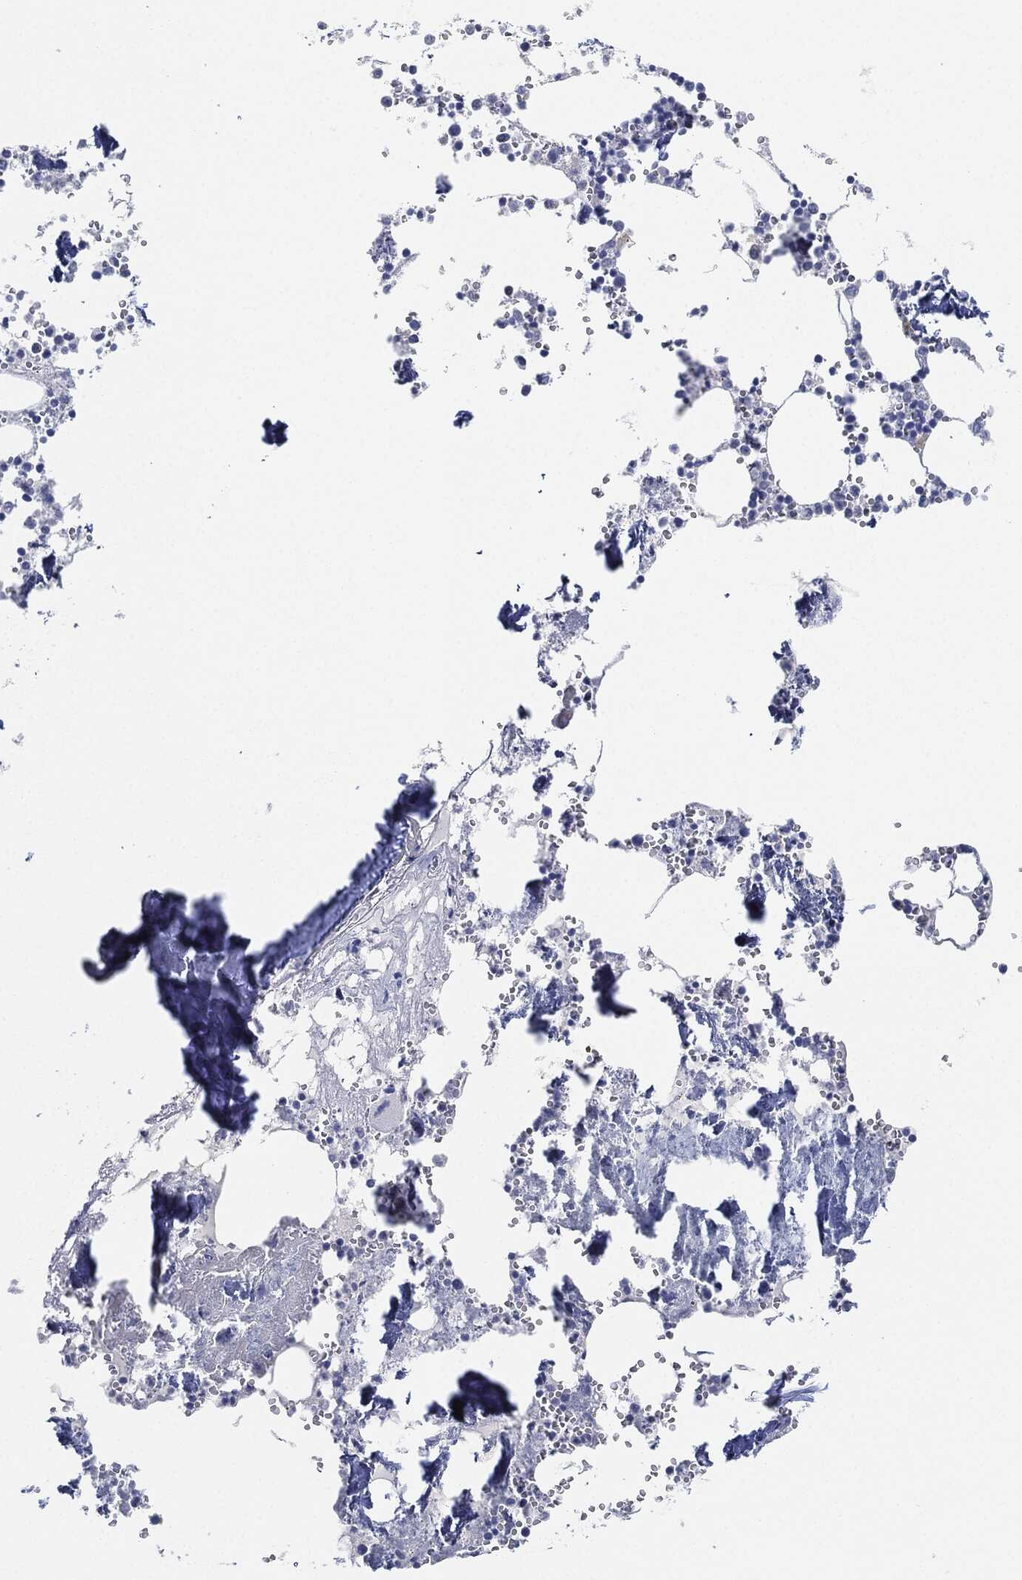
{"staining": {"intensity": "negative", "quantity": "none", "location": "none"}, "tissue": "bone marrow", "cell_type": "Hematopoietic cells", "image_type": "normal", "snomed": [{"axis": "morphology", "description": "Normal tissue, NOS"}, {"axis": "topography", "description": "Bone marrow"}], "caption": "This histopathology image is of normal bone marrow stained with IHC to label a protein in brown with the nuclei are counter-stained blue. There is no staining in hematopoietic cells. (DAB (3,3'-diaminobenzidine) immunohistochemistry (IHC) with hematoxylin counter stain).", "gene": "AFP", "patient": {"sex": "male", "age": 54}}